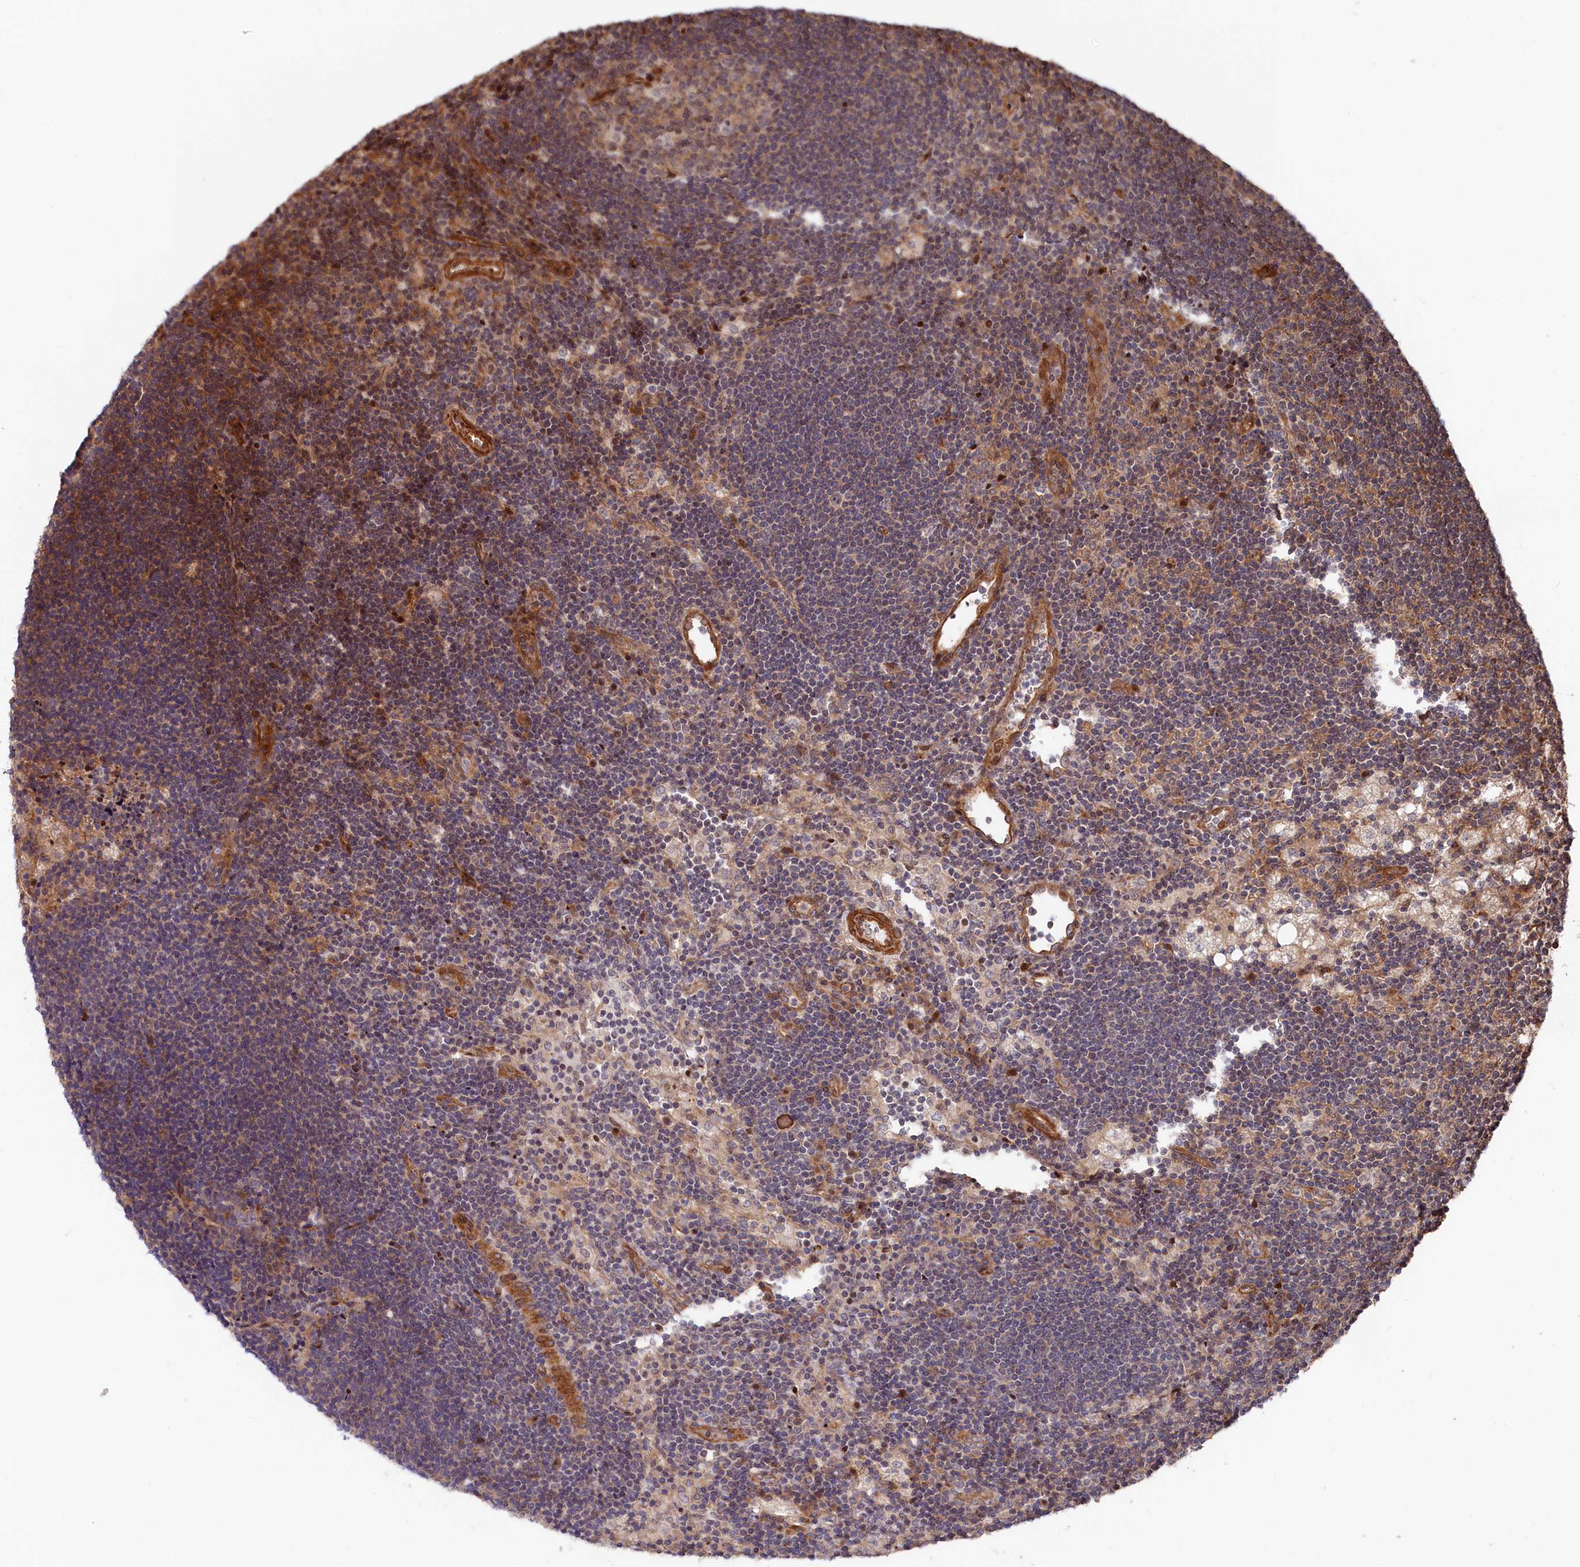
{"staining": {"intensity": "weak", "quantity": "<25%", "location": "cytoplasmic/membranous"}, "tissue": "lymph node", "cell_type": "Germinal center cells", "image_type": "normal", "snomed": [{"axis": "morphology", "description": "Normal tissue, NOS"}, {"axis": "topography", "description": "Lymph node"}], "caption": "The histopathology image exhibits no staining of germinal center cells in normal lymph node. Nuclei are stained in blue.", "gene": "TNKS1BP1", "patient": {"sex": "male", "age": 24}}